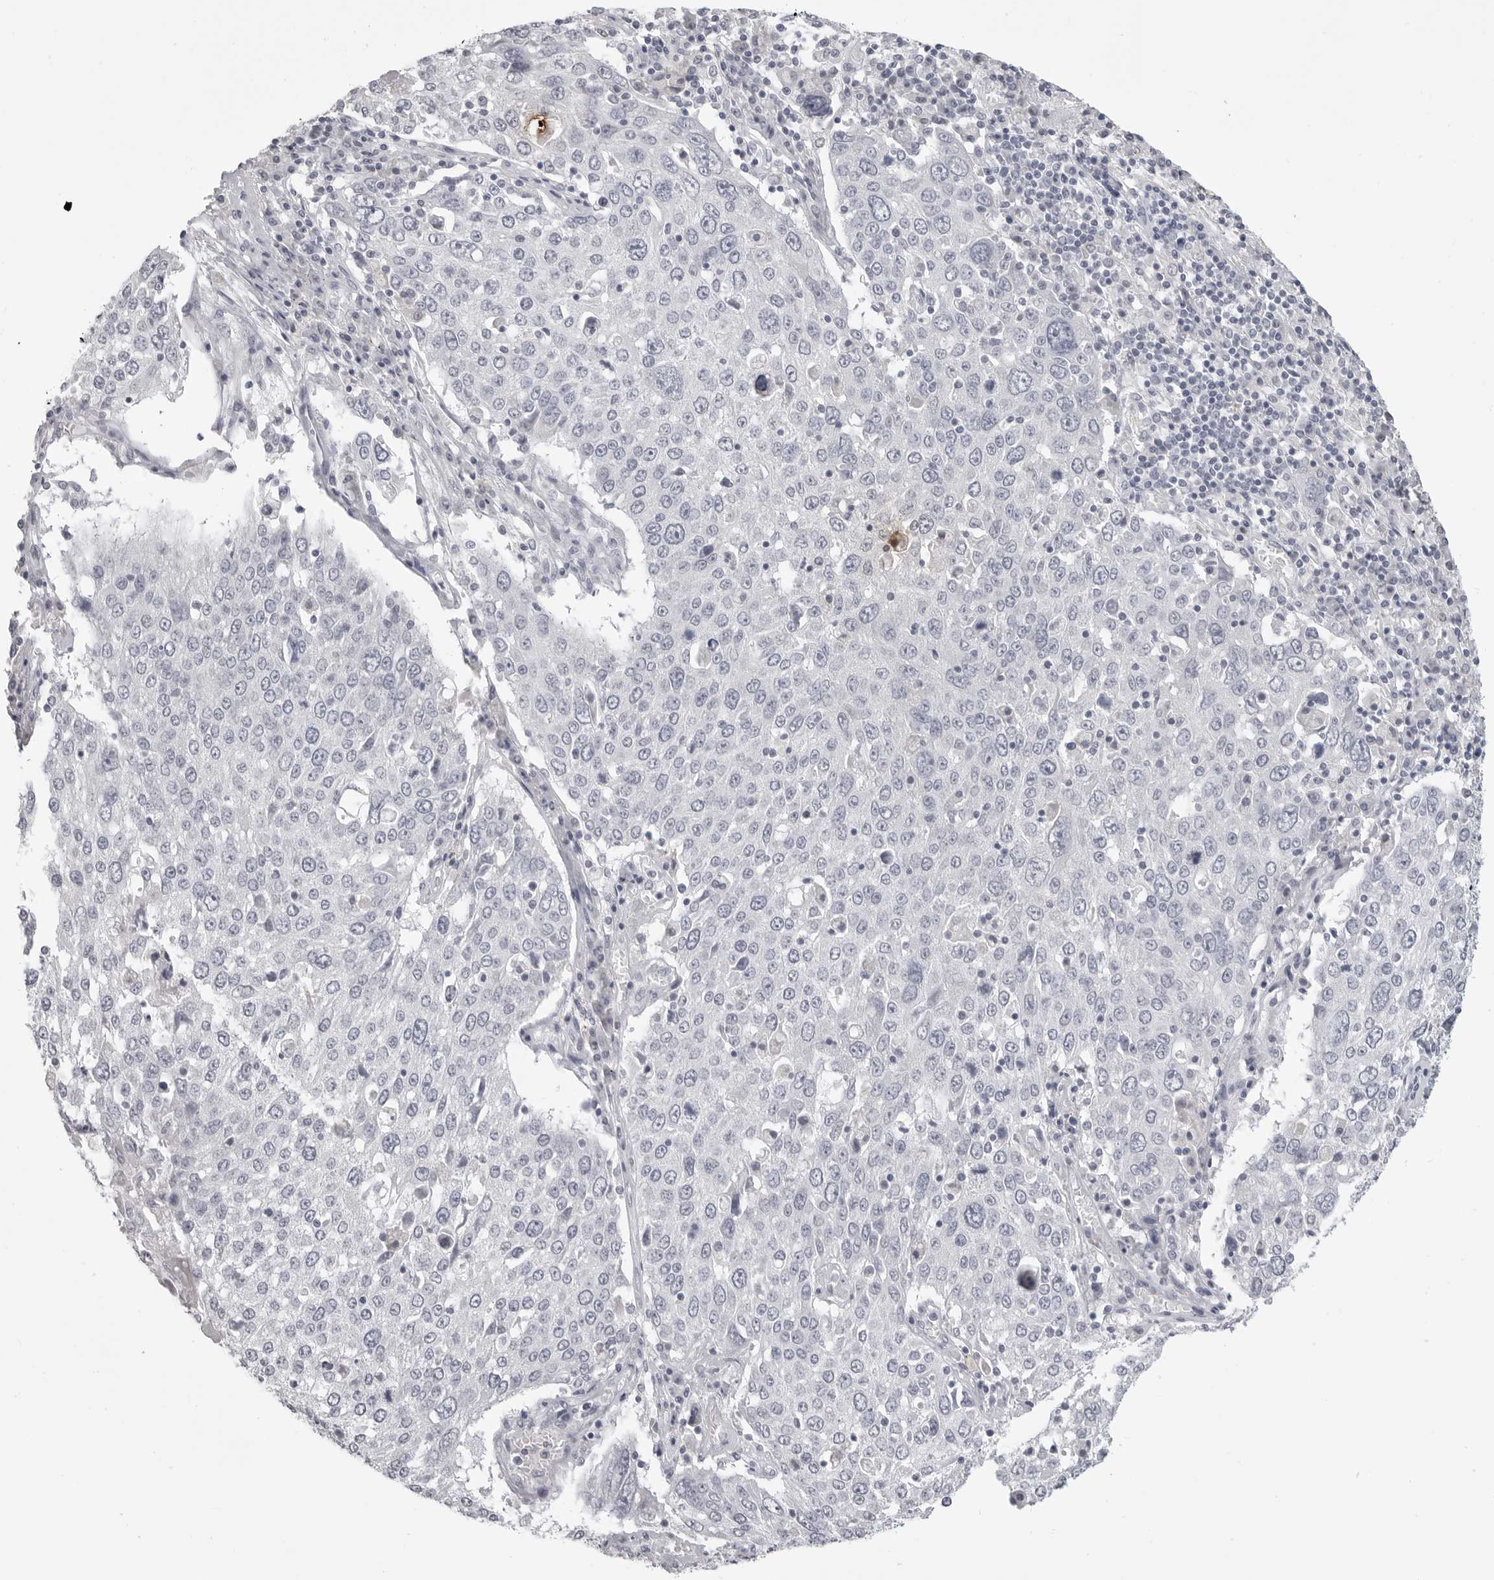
{"staining": {"intensity": "negative", "quantity": "none", "location": "none"}, "tissue": "lung cancer", "cell_type": "Tumor cells", "image_type": "cancer", "snomed": [{"axis": "morphology", "description": "Squamous cell carcinoma, NOS"}, {"axis": "topography", "description": "Lung"}], "caption": "The micrograph demonstrates no significant expression in tumor cells of lung cancer.", "gene": "PRSS1", "patient": {"sex": "male", "age": 65}}